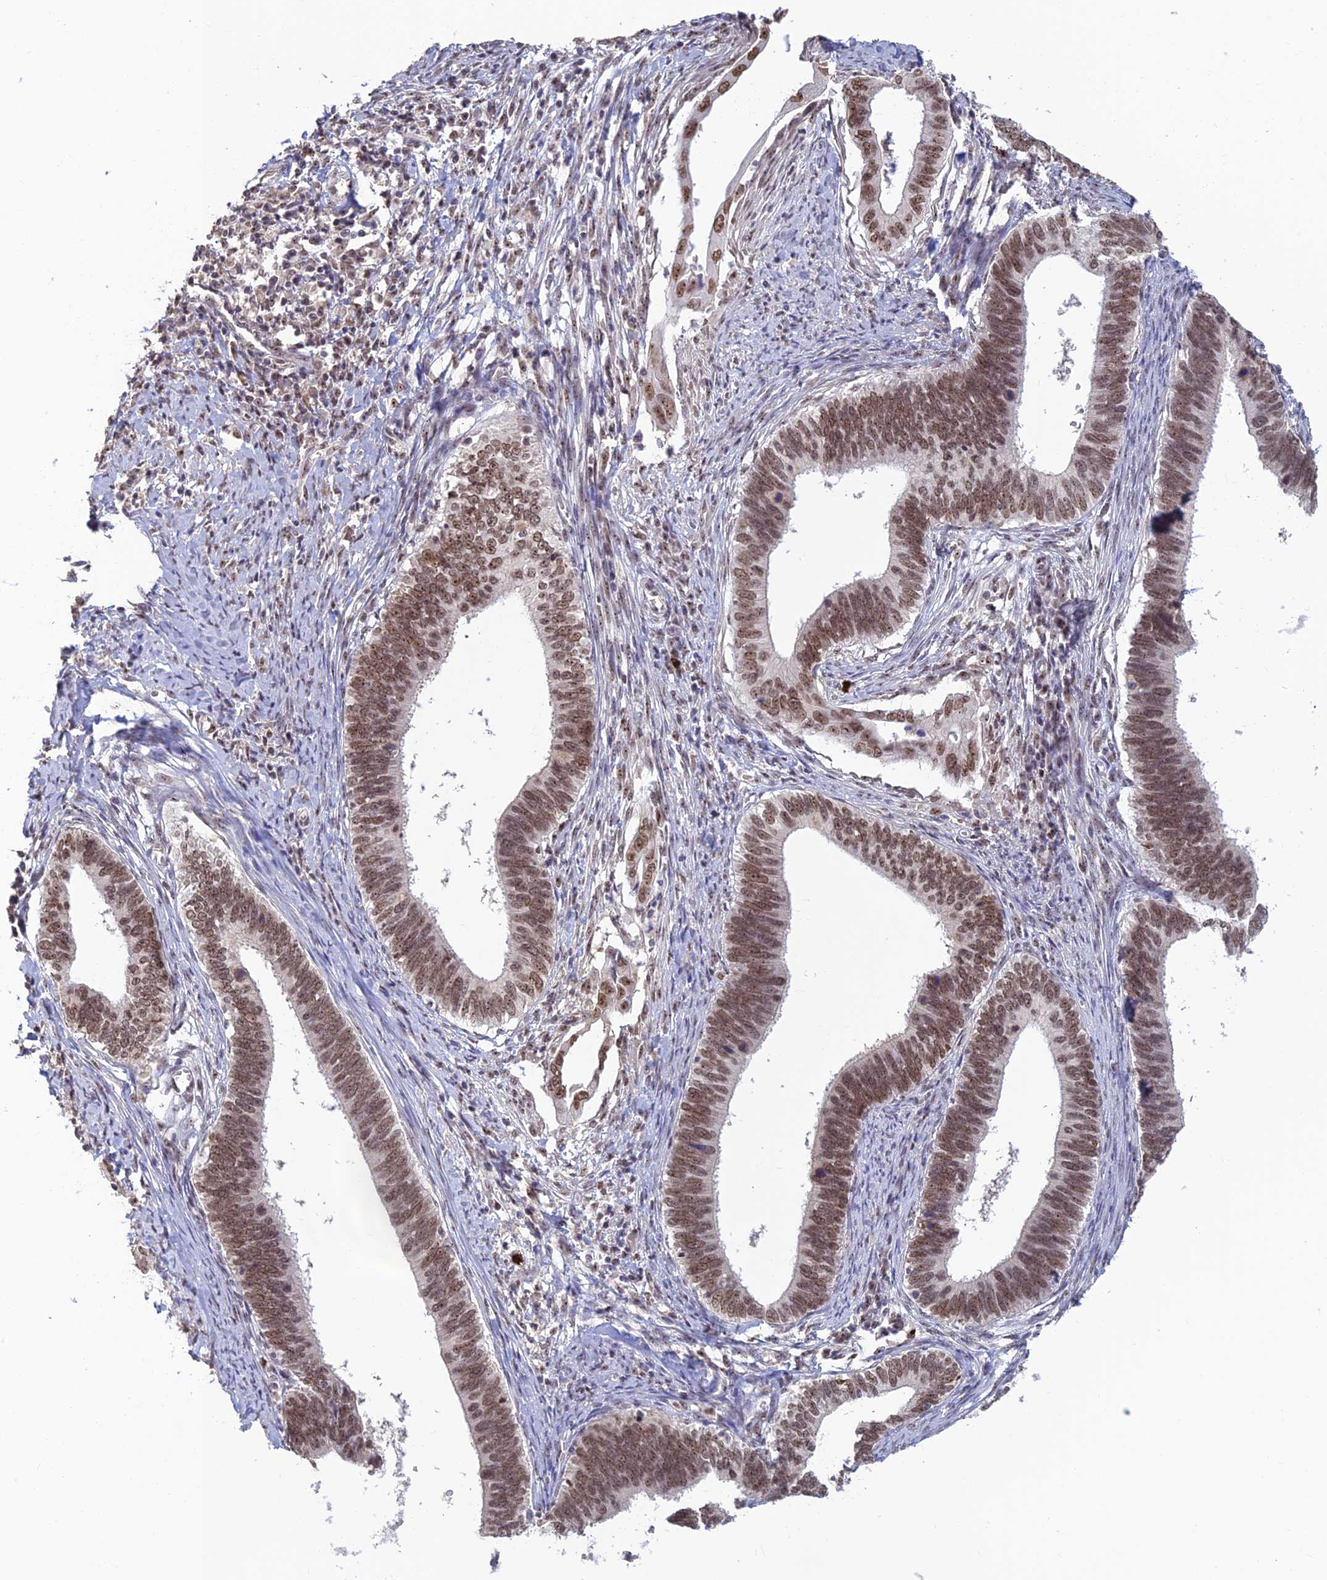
{"staining": {"intensity": "moderate", "quantity": ">75%", "location": "nuclear"}, "tissue": "cervical cancer", "cell_type": "Tumor cells", "image_type": "cancer", "snomed": [{"axis": "morphology", "description": "Adenocarcinoma, NOS"}, {"axis": "topography", "description": "Cervix"}], "caption": "Moderate nuclear protein positivity is identified in approximately >75% of tumor cells in cervical cancer.", "gene": "POLR1G", "patient": {"sex": "female", "age": 42}}